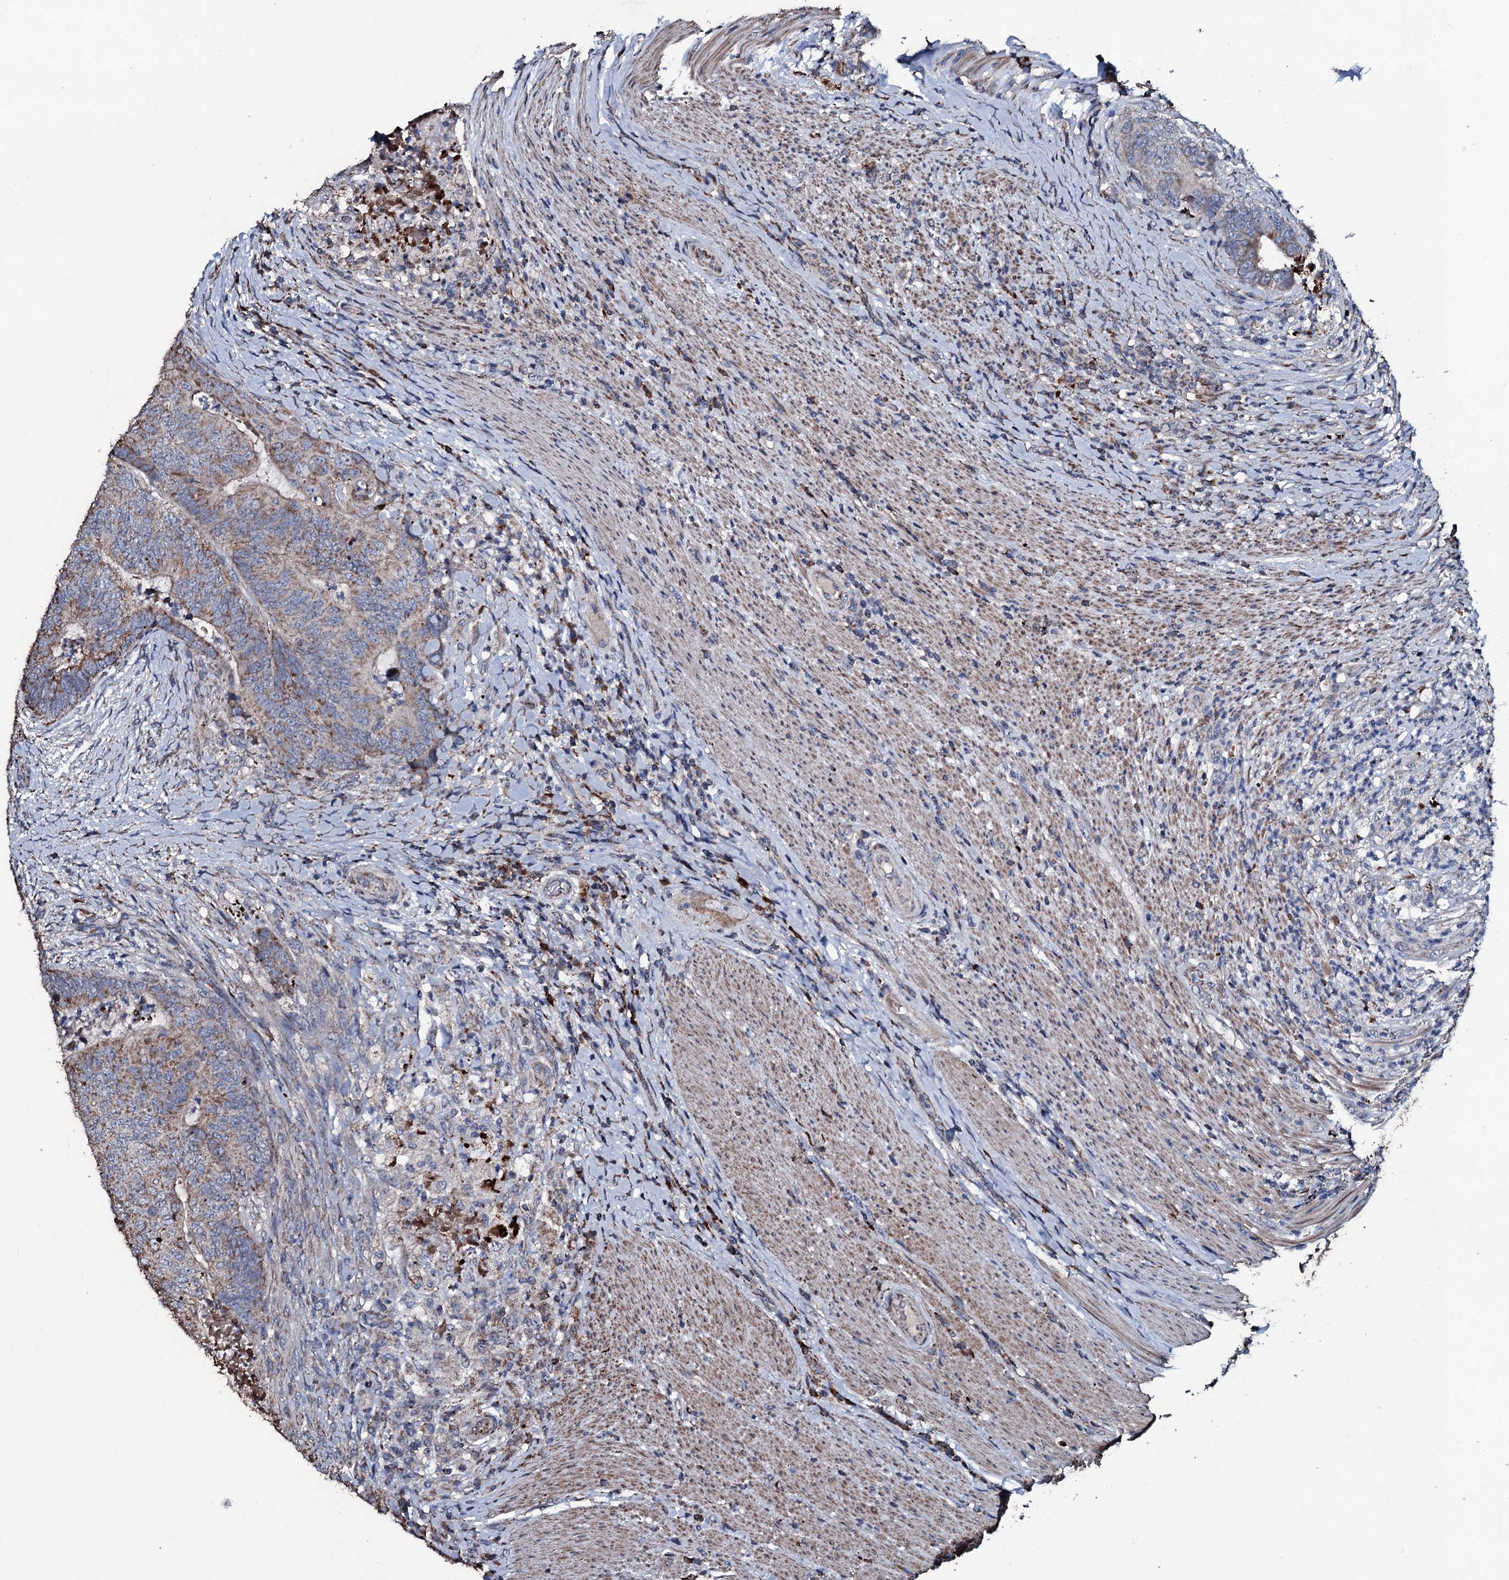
{"staining": {"intensity": "moderate", "quantity": "25%-75%", "location": "cytoplasmic/membranous"}, "tissue": "colorectal cancer", "cell_type": "Tumor cells", "image_type": "cancer", "snomed": [{"axis": "morphology", "description": "Adenocarcinoma, NOS"}, {"axis": "topography", "description": "Colon"}], "caption": "An immunohistochemistry image of tumor tissue is shown. Protein staining in brown shows moderate cytoplasmic/membranous positivity in colorectal adenocarcinoma within tumor cells.", "gene": "DYNC2I2", "patient": {"sex": "female", "age": 67}}